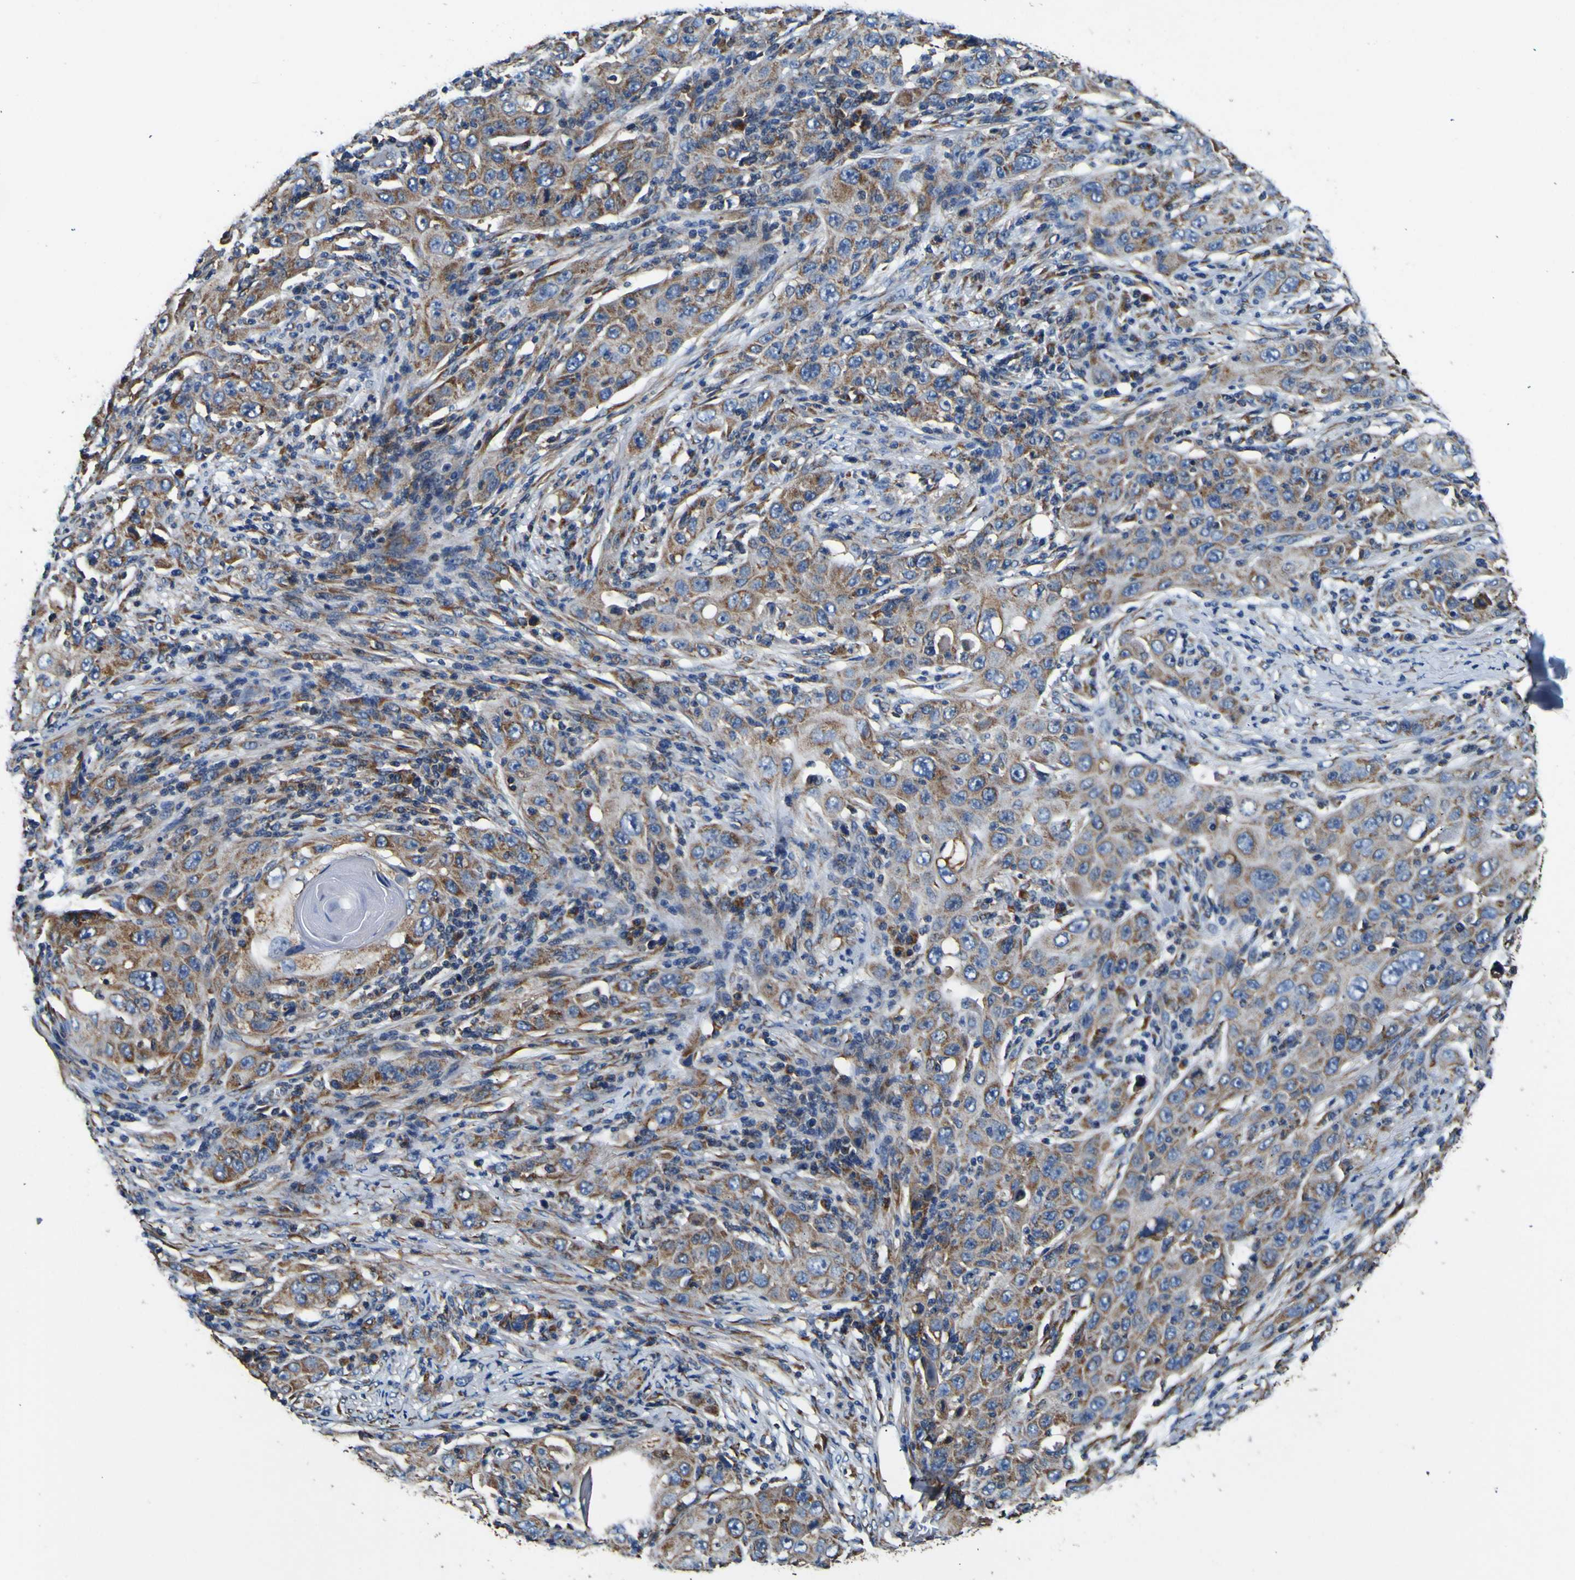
{"staining": {"intensity": "weak", "quantity": ">75%", "location": "cytoplasmic/membranous"}, "tissue": "skin cancer", "cell_type": "Tumor cells", "image_type": "cancer", "snomed": [{"axis": "morphology", "description": "Squamous cell carcinoma, NOS"}, {"axis": "topography", "description": "Skin"}], "caption": "The image displays immunohistochemical staining of skin cancer (squamous cell carcinoma). There is weak cytoplasmic/membranous positivity is seen in about >75% of tumor cells.", "gene": "INPP5A", "patient": {"sex": "female", "age": 88}}